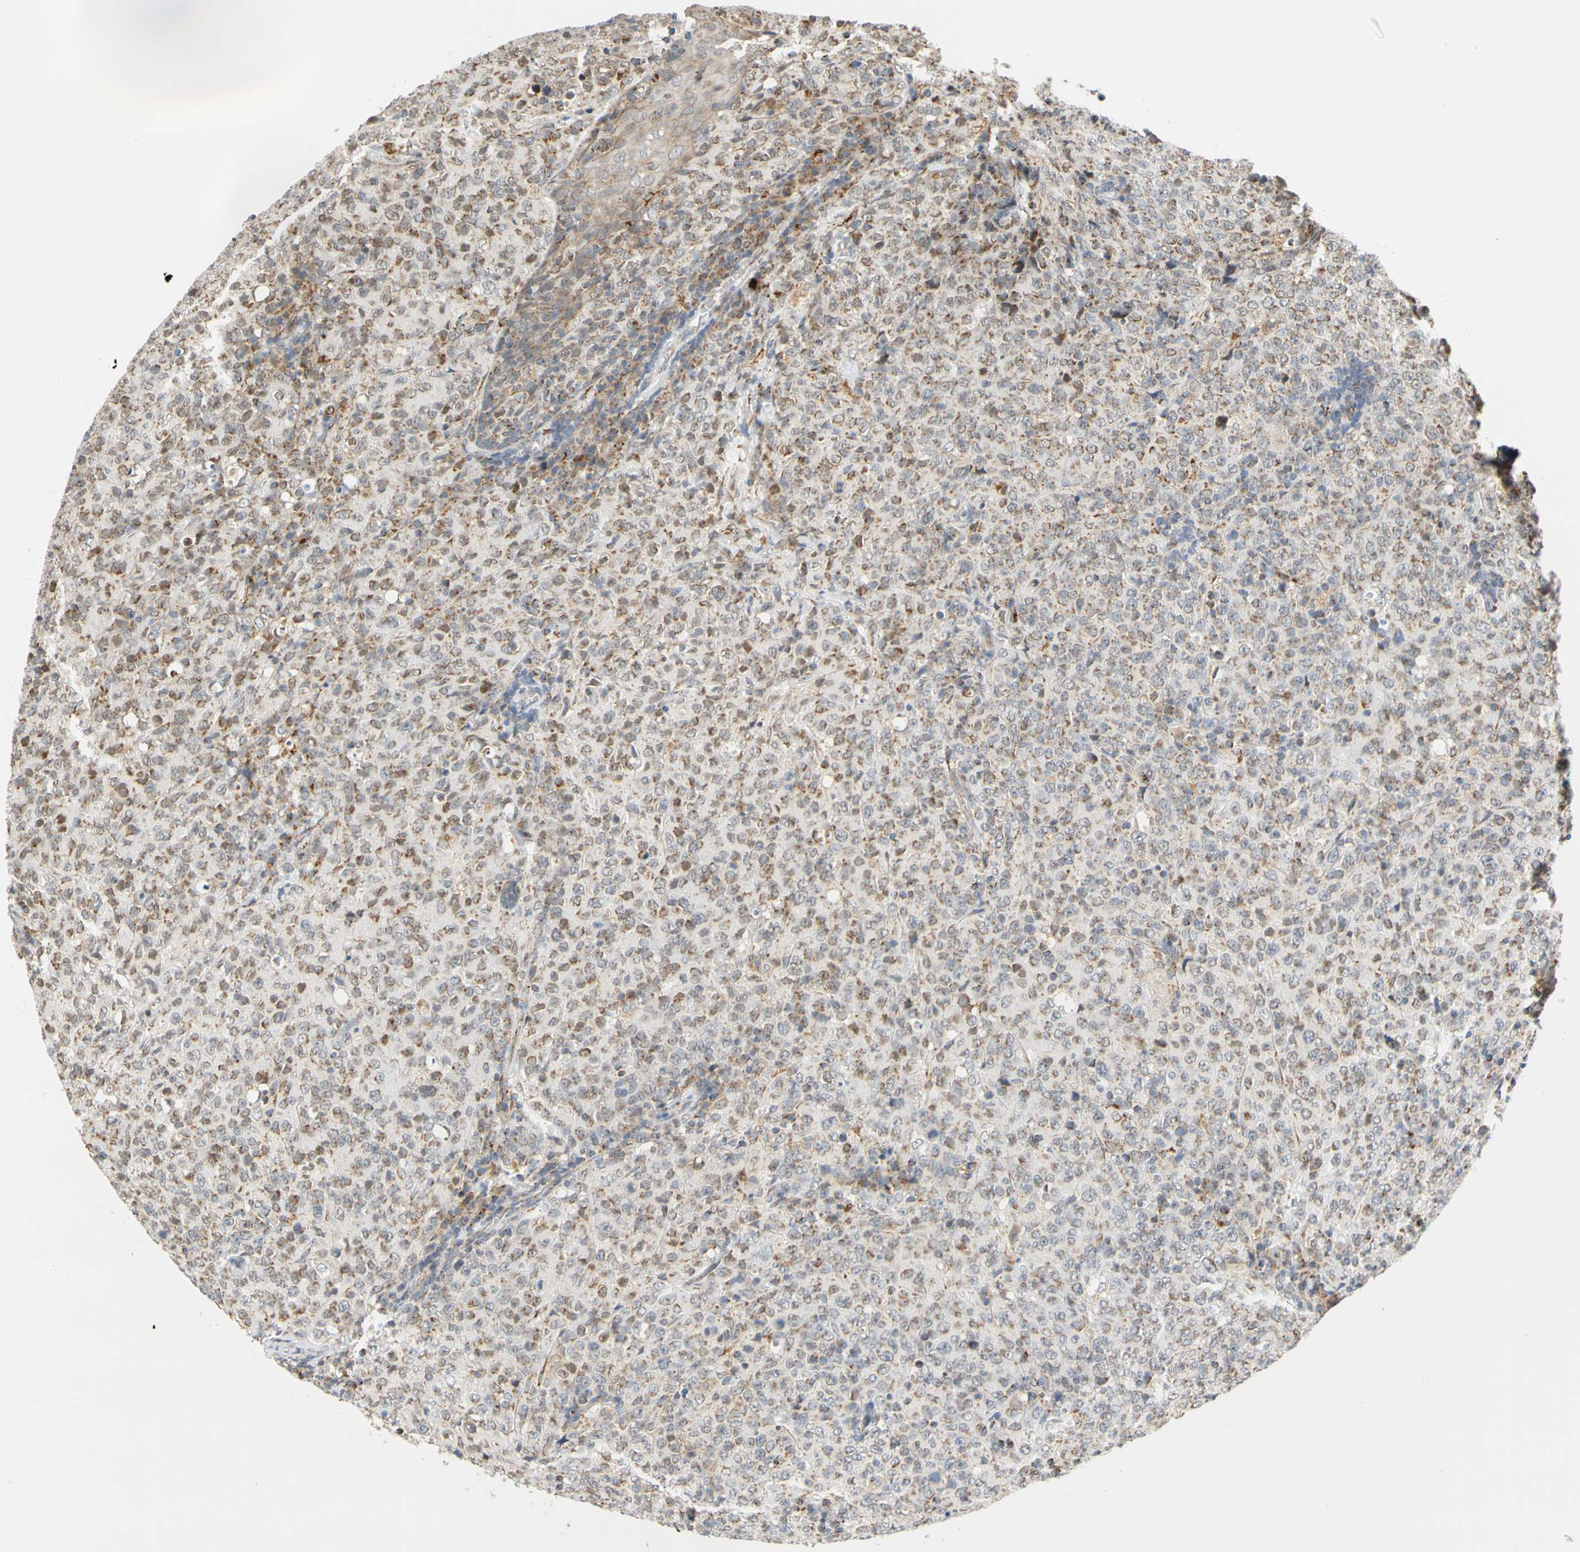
{"staining": {"intensity": "weak", "quantity": ">75%", "location": "cytoplasmic/membranous"}, "tissue": "lymphoma", "cell_type": "Tumor cells", "image_type": "cancer", "snomed": [{"axis": "morphology", "description": "Malignant lymphoma, non-Hodgkin's type, High grade"}, {"axis": "topography", "description": "Tonsil"}], "caption": "A high-resolution photomicrograph shows immunohistochemistry staining of lymphoma, which shows weak cytoplasmic/membranous staining in approximately >75% of tumor cells.", "gene": "SFXN3", "patient": {"sex": "female", "age": 36}}